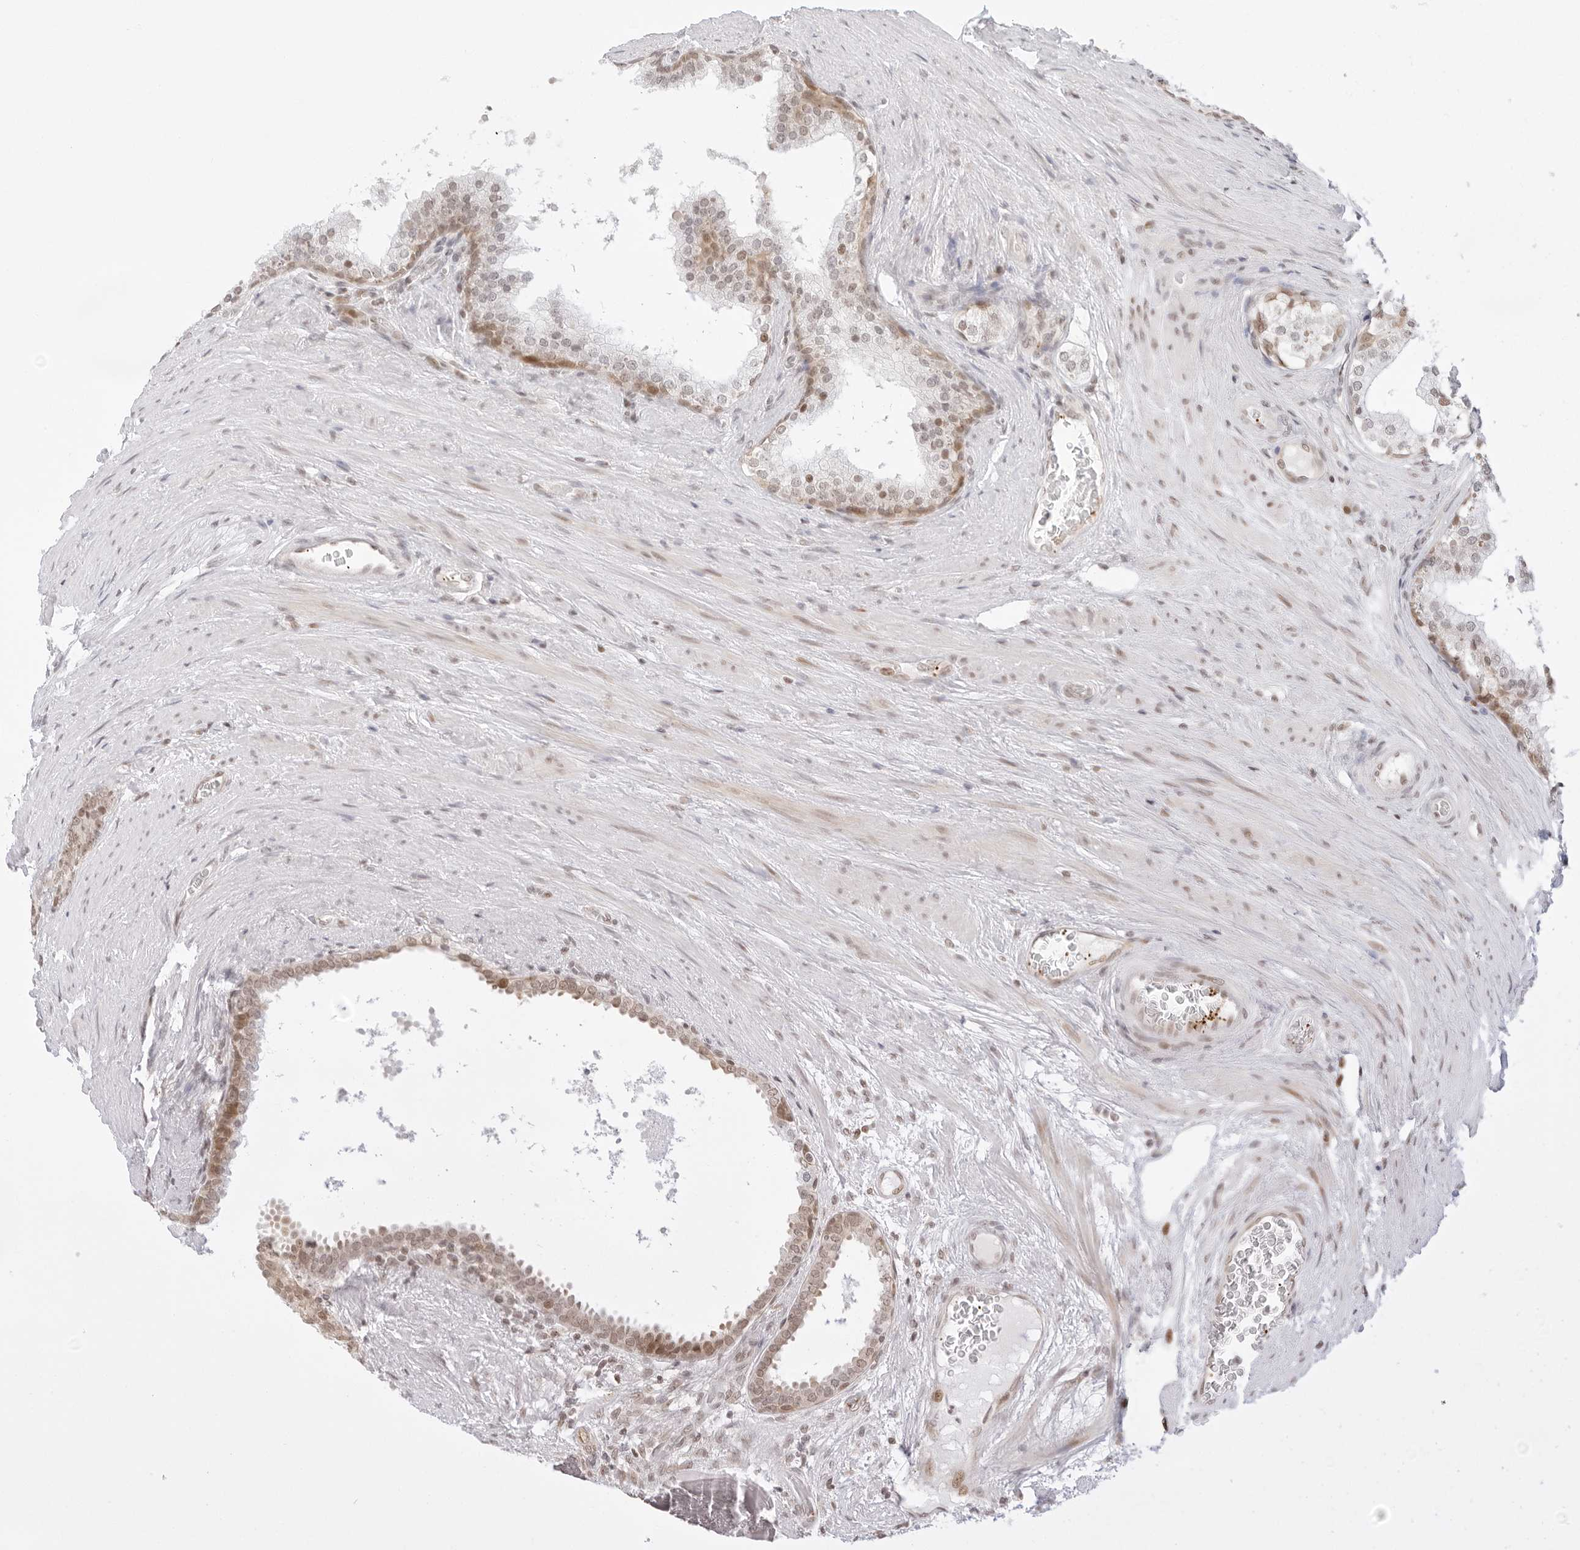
{"staining": {"intensity": "moderate", "quantity": "25%-75%", "location": "nuclear"}, "tissue": "prostate cancer", "cell_type": "Tumor cells", "image_type": "cancer", "snomed": [{"axis": "morphology", "description": "Adenocarcinoma, High grade"}, {"axis": "topography", "description": "Prostate"}], "caption": "Tumor cells display medium levels of moderate nuclear expression in about 25%-75% of cells in prostate cancer.", "gene": "GNAS", "patient": {"sex": "male", "age": 56}}